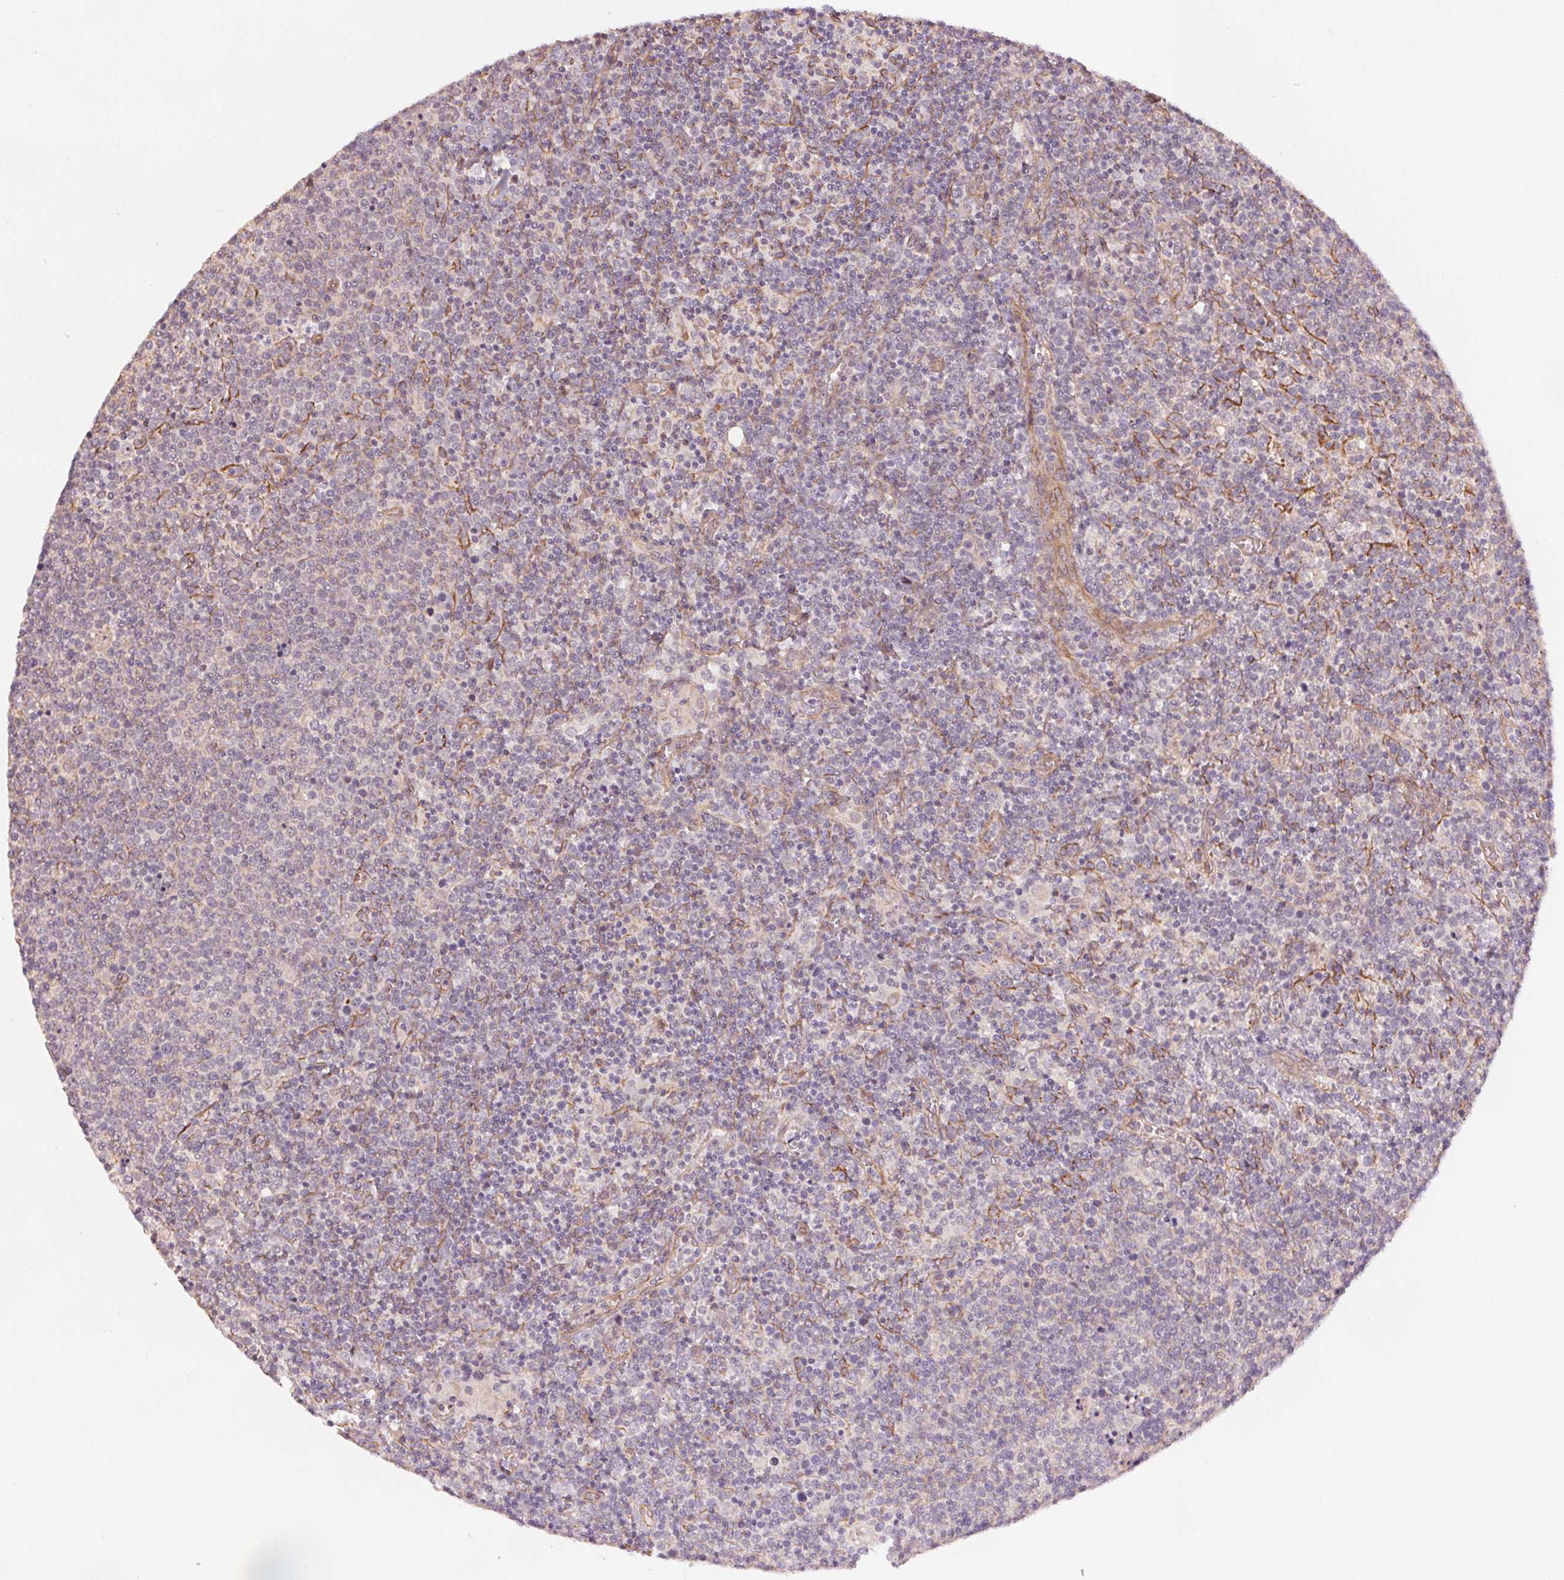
{"staining": {"intensity": "negative", "quantity": "none", "location": "none"}, "tissue": "lymphoma", "cell_type": "Tumor cells", "image_type": "cancer", "snomed": [{"axis": "morphology", "description": "Malignant lymphoma, non-Hodgkin's type, High grade"}, {"axis": "topography", "description": "Lymph node"}], "caption": "This photomicrograph is of malignant lymphoma, non-Hodgkin's type (high-grade) stained with immunohistochemistry to label a protein in brown with the nuclei are counter-stained blue. There is no staining in tumor cells.", "gene": "CCSER1", "patient": {"sex": "male", "age": 61}}